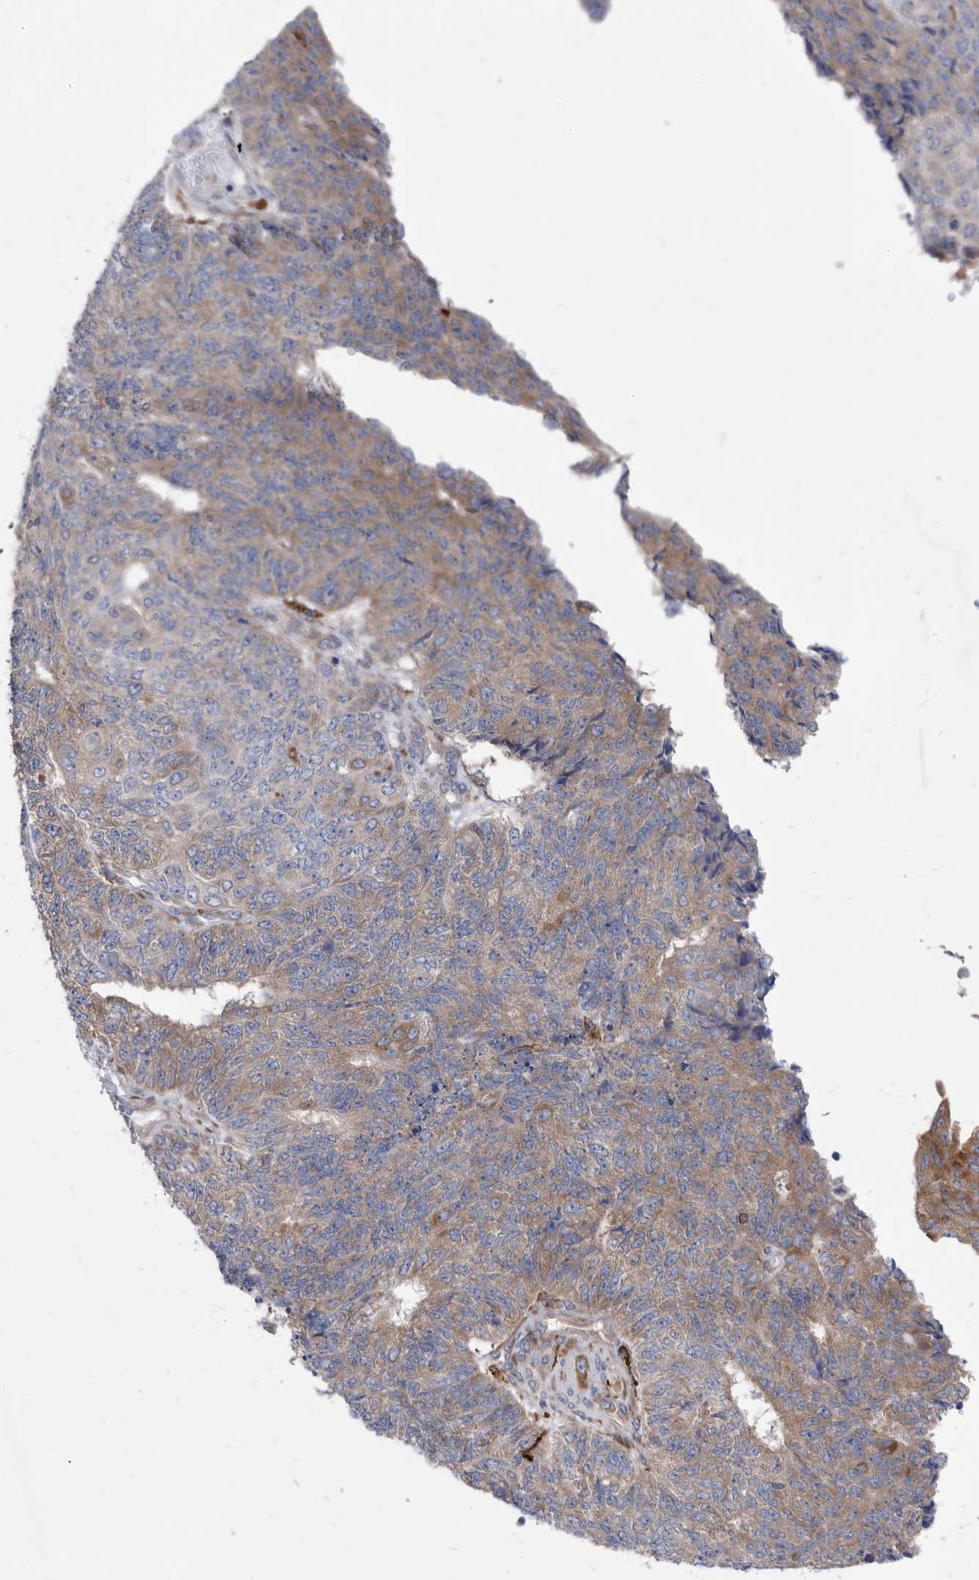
{"staining": {"intensity": "weak", "quantity": ">75%", "location": "cytoplasmic/membranous"}, "tissue": "endometrial cancer", "cell_type": "Tumor cells", "image_type": "cancer", "snomed": [{"axis": "morphology", "description": "Adenocarcinoma, NOS"}, {"axis": "topography", "description": "Endometrium"}], "caption": "Immunohistochemical staining of adenocarcinoma (endometrial) reveals low levels of weak cytoplasmic/membranous protein positivity in about >75% of tumor cells.", "gene": "SMG7", "patient": {"sex": "female", "age": 32}}